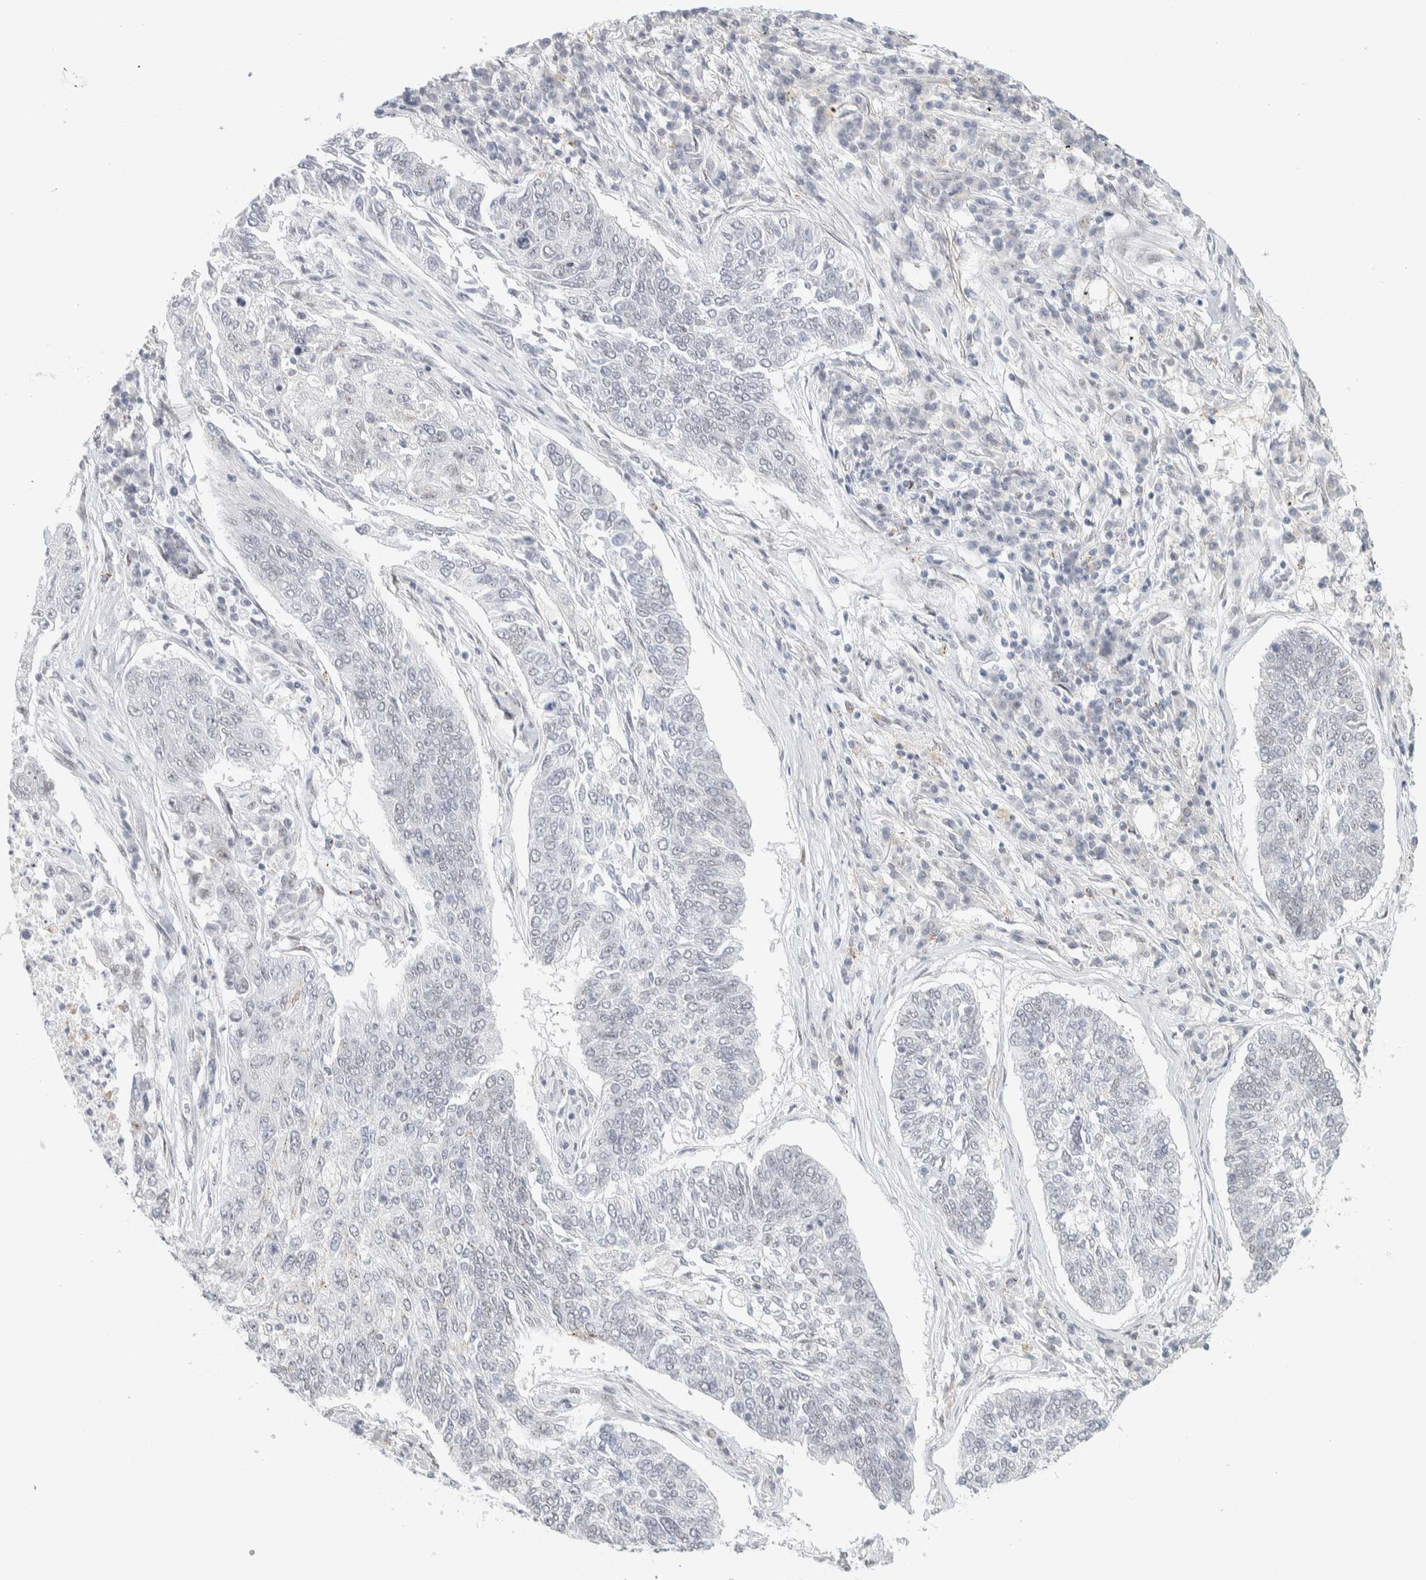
{"staining": {"intensity": "negative", "quantity": "none", "location": "none"}, "tissue": "lung cancer", "cell_type": "Tumor cells", "image_type": "cancer", "snomed": [{"axis": "morphology", "description": "Normal tissue, NOS"}, {"axis": "morphology", "description": "Squamous cell carcinoma, NOS"}, {"axis": "topography", "description": "Cartilage tissue"}, {"axis": "topography", "description": "Bronchus"}, {"axis": "topography", "description": "Lung"}], "caption": "Squamous cell carcinoma (lung) stained for a protein using immunohistochemistry (IHC) displays no expression tumor cells.", "gene": "CDH17", "patient": {"sex": "female", "age": 49}}